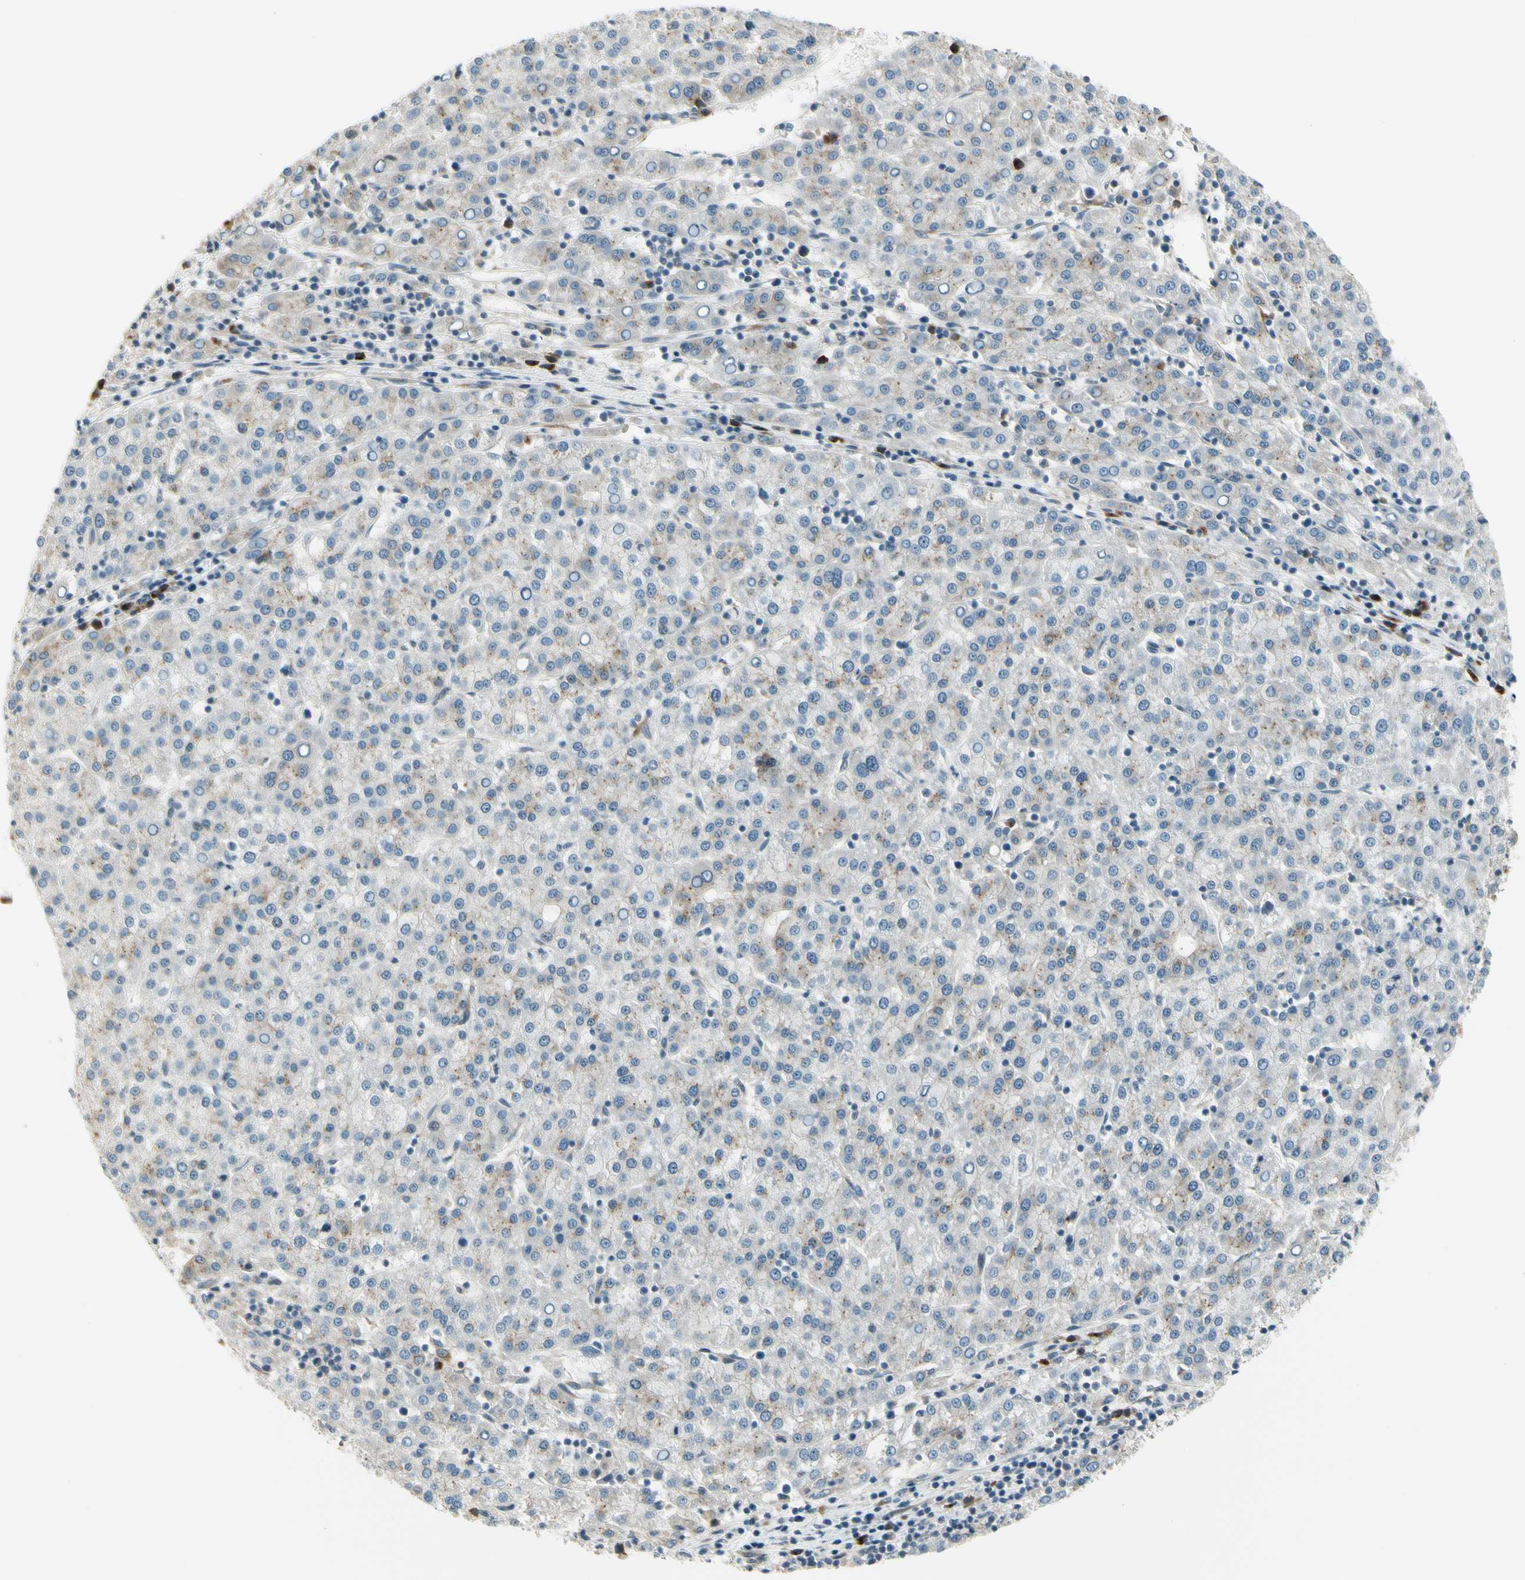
{"staining": {"intensity": "weak", "quantity": "<25%", "location": "cytoplasmic/membranous"}, "tissue": "liver cancer", "cell_type": "Tumor cells", "image_type": "cancer", "snomed": [{"axis": "morphology", "description": "Carcinoma, Hepatocellular, NOS"}, {"axis": "topography", "description": "Liver"}], "caption": "High magnification brightfield microscopy of hepatocellular carcinoma (liver) stained with DAB (brown) and counterstained with hematoxylin (blue): tumor cells show no significant staining.", "gene": "MANSC1", "patient": {"sex": "female", "age": 58}}